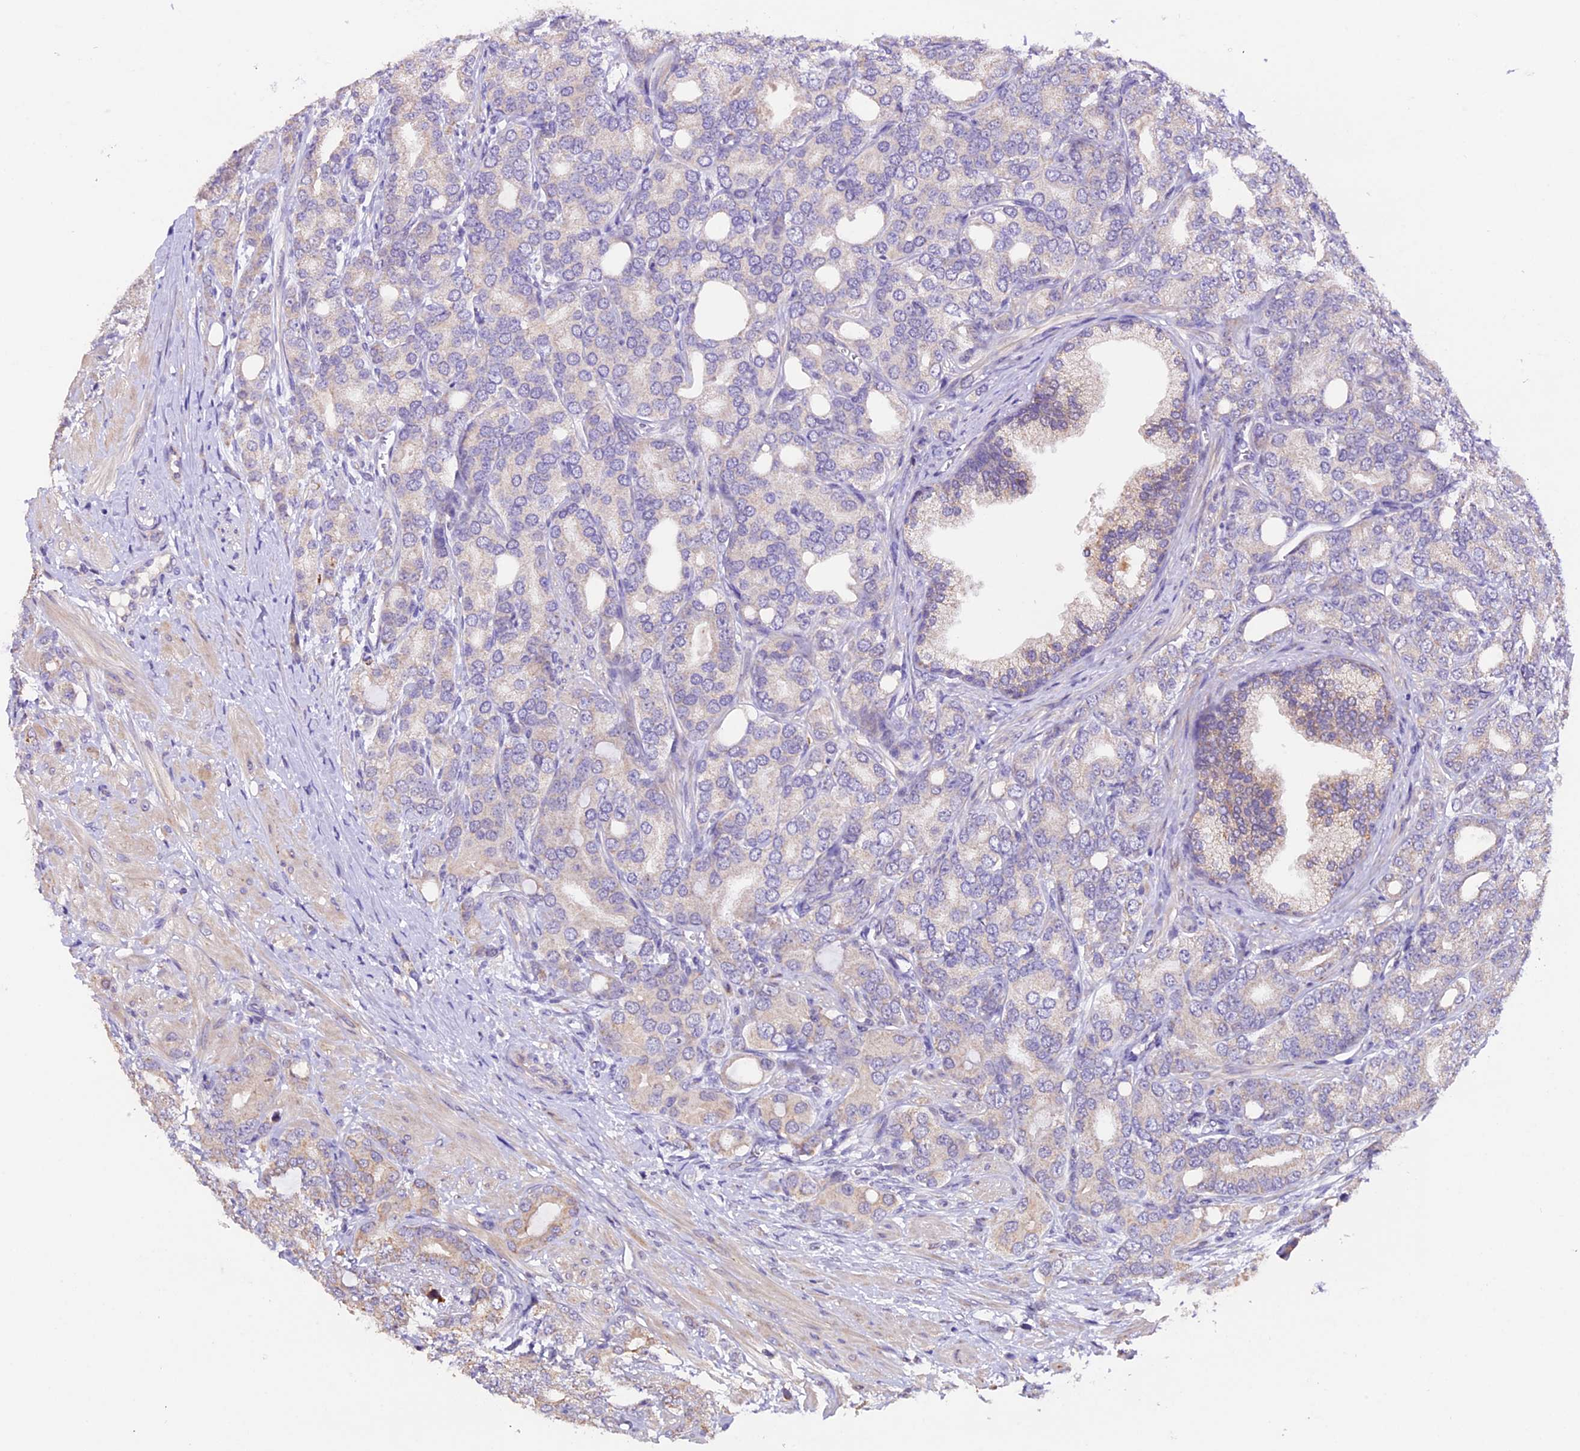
{"staining": {"intensity": "weak", "quantity": "<25%", "location": "cytoplasmic/membranous"}, "tissue": "prostate cancer", "cell_type": "Tumor cells", "image_type": "cancer", "snomed": [{"axis": "morphology", "description": "Adenocarcinoma, High grade"}, {"axis": "topography", "description": "Prostate"}], "caption": "A high-resolution image shows IHC staining of high-grade adenocarcinoma (prostate), which reveals no significant positivity in tumor cells.", "gene": "DDX28", "patient": {"sex": "male", "age": 62}}